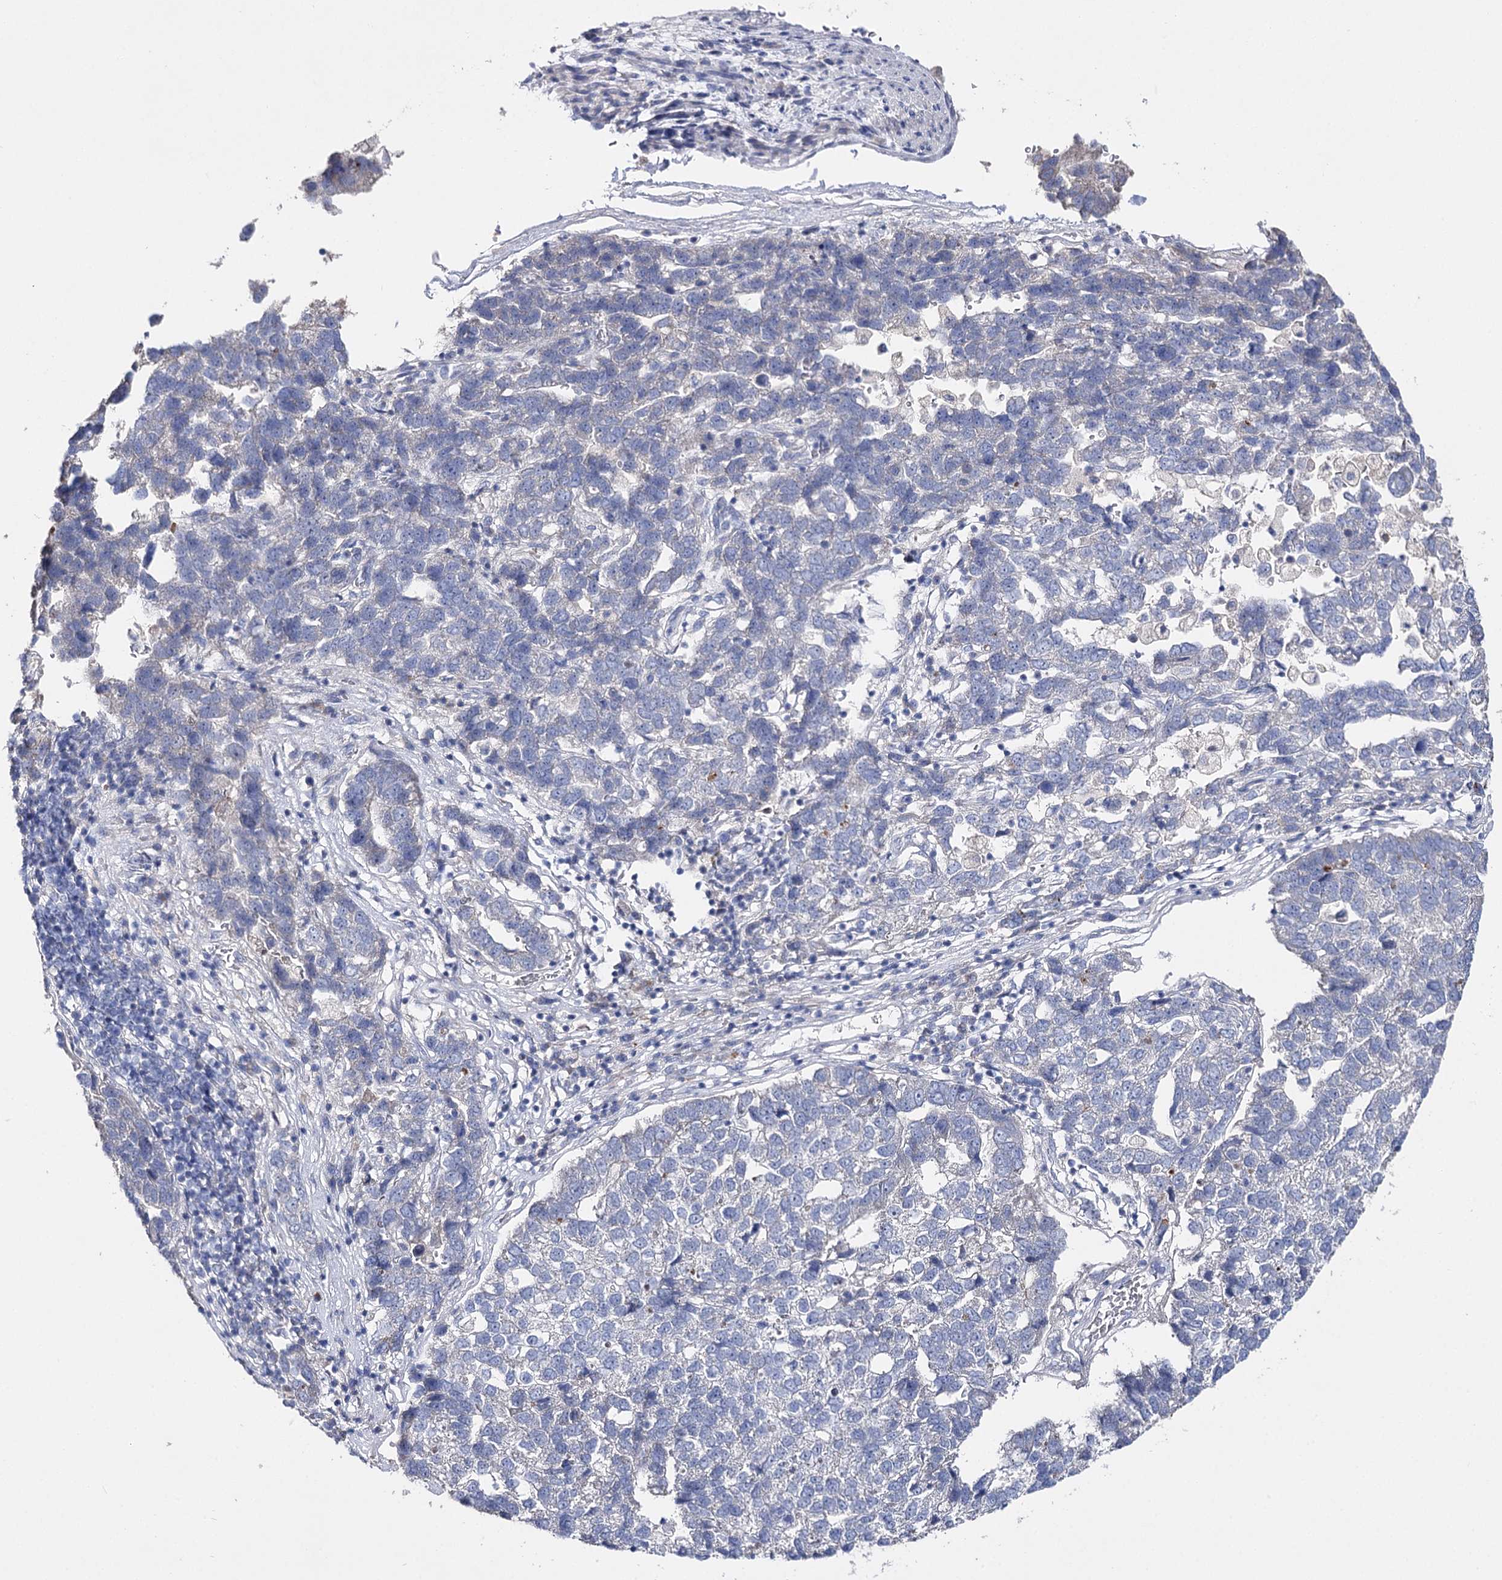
{"staining": {"intensity": "negative", "quantity": "none", "location": "none"}, "tissue": "pancreatic cancer", "cell_type": "Tumor cells", "image_type": "cancer", "snomed": [{"axis": "morphology", "description": "Adenocarcinoma, NOS"}, {"axis": "topography", "description": "Pancreas"}], "caption": "Human pancreatic cancer stained for a protein using immunohistochemistry exhibits no expression in tumor cells.", "gene": "NRAP", "patient": {"sex": "female", "age": 61}}